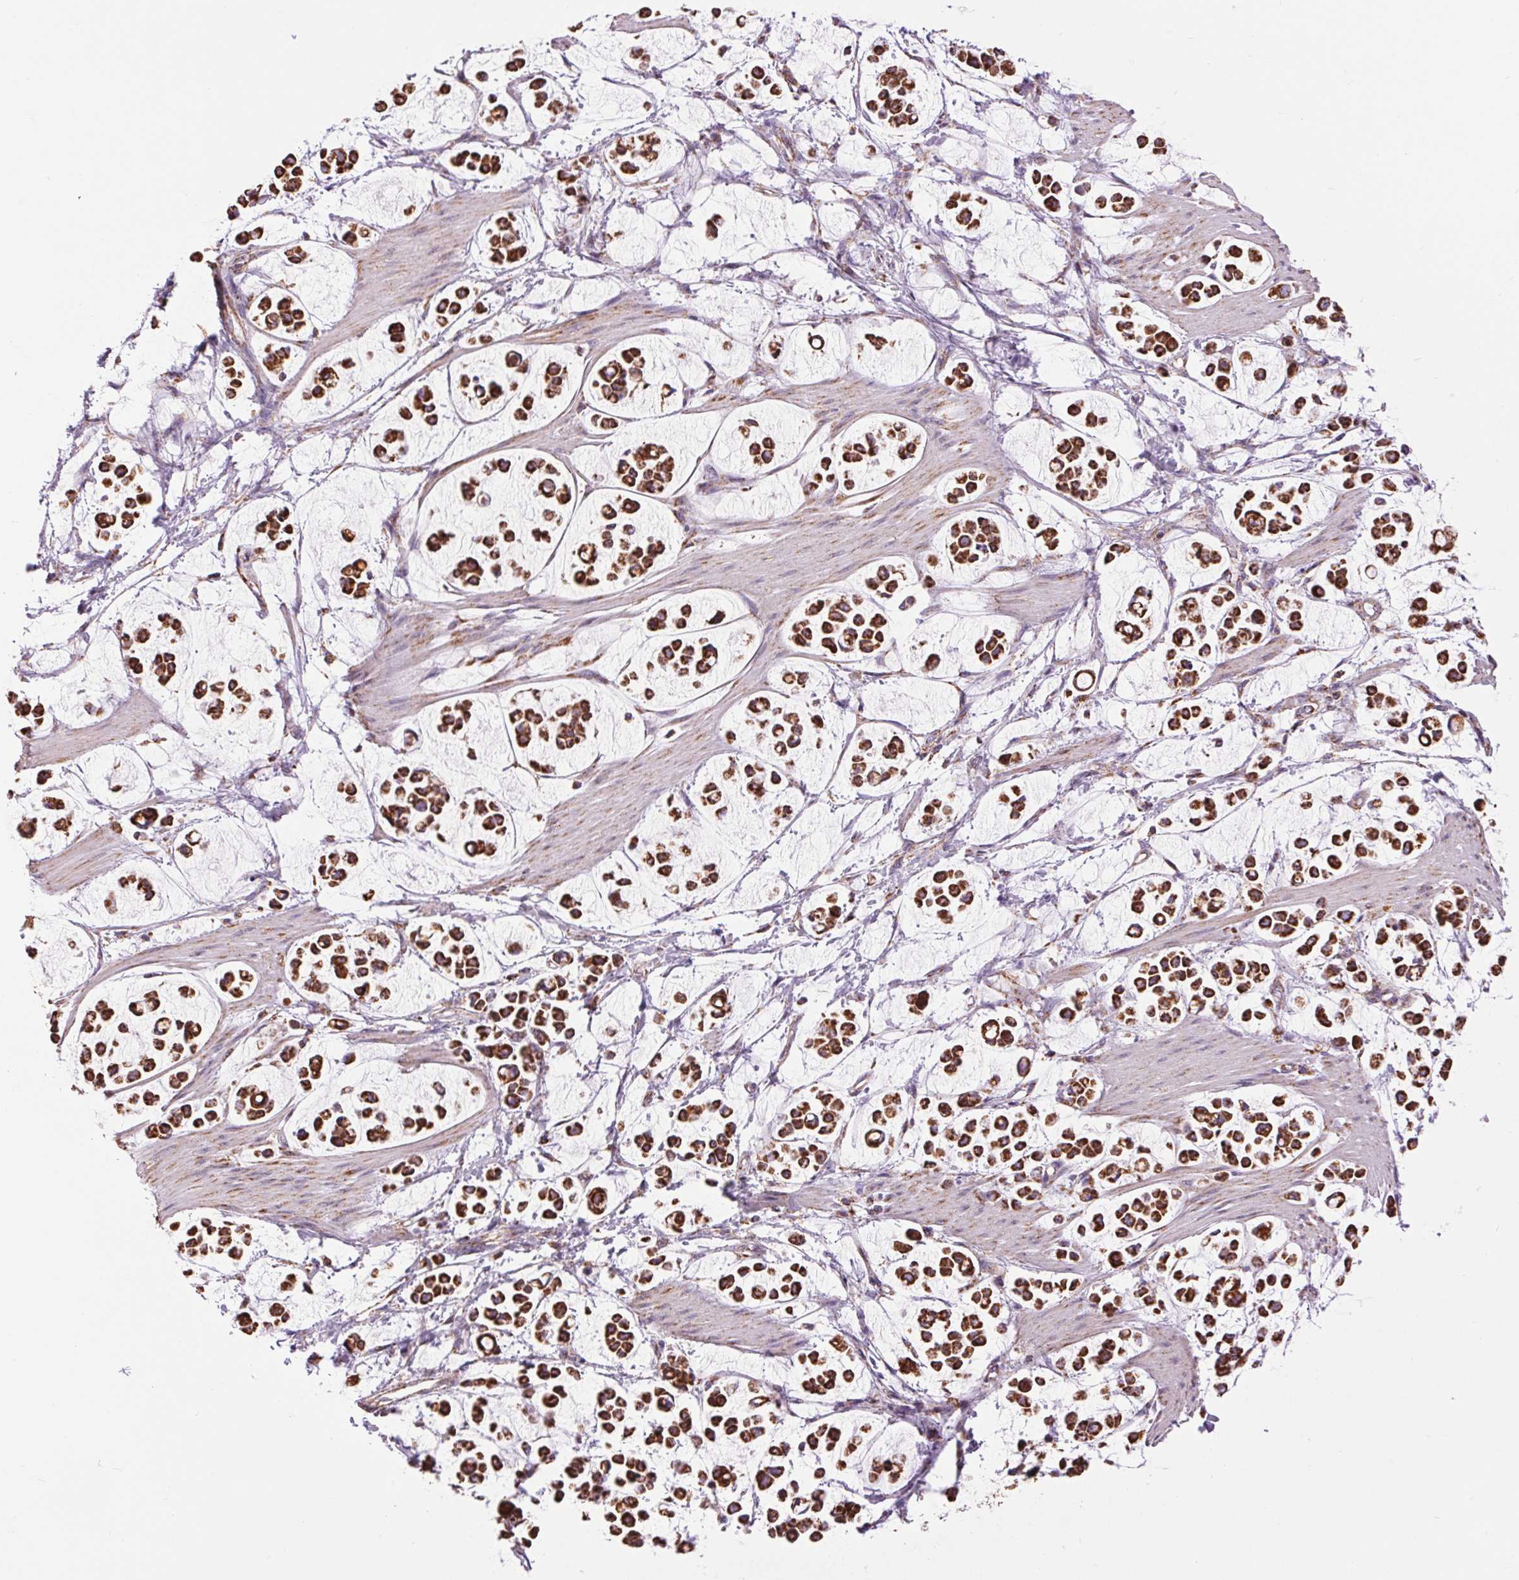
{"staining": {"intensity": "strong", "quantity": ">75%", "location": "cytoplasmic/membranous"}, "tissue": "stomach cancer", "cell_type": "Tumor cells", "image_type": "cancer", "snomed": [{"axis": "morphology", "description": "Adenocarcinoma, NOS"}, {"axis": "topography", "description": "Stomach"}], "caption": "The micrograph reveals staining of stomach adenocarcinoma, revealing strong cytoplasmic/membranous protein expression (brown color) within tumor cells. (brown staining indicates protein expression, while blue staining denotes nuclei).", "gene": "ATP5PB", "patient": {"sex": "male", "age": 82}}